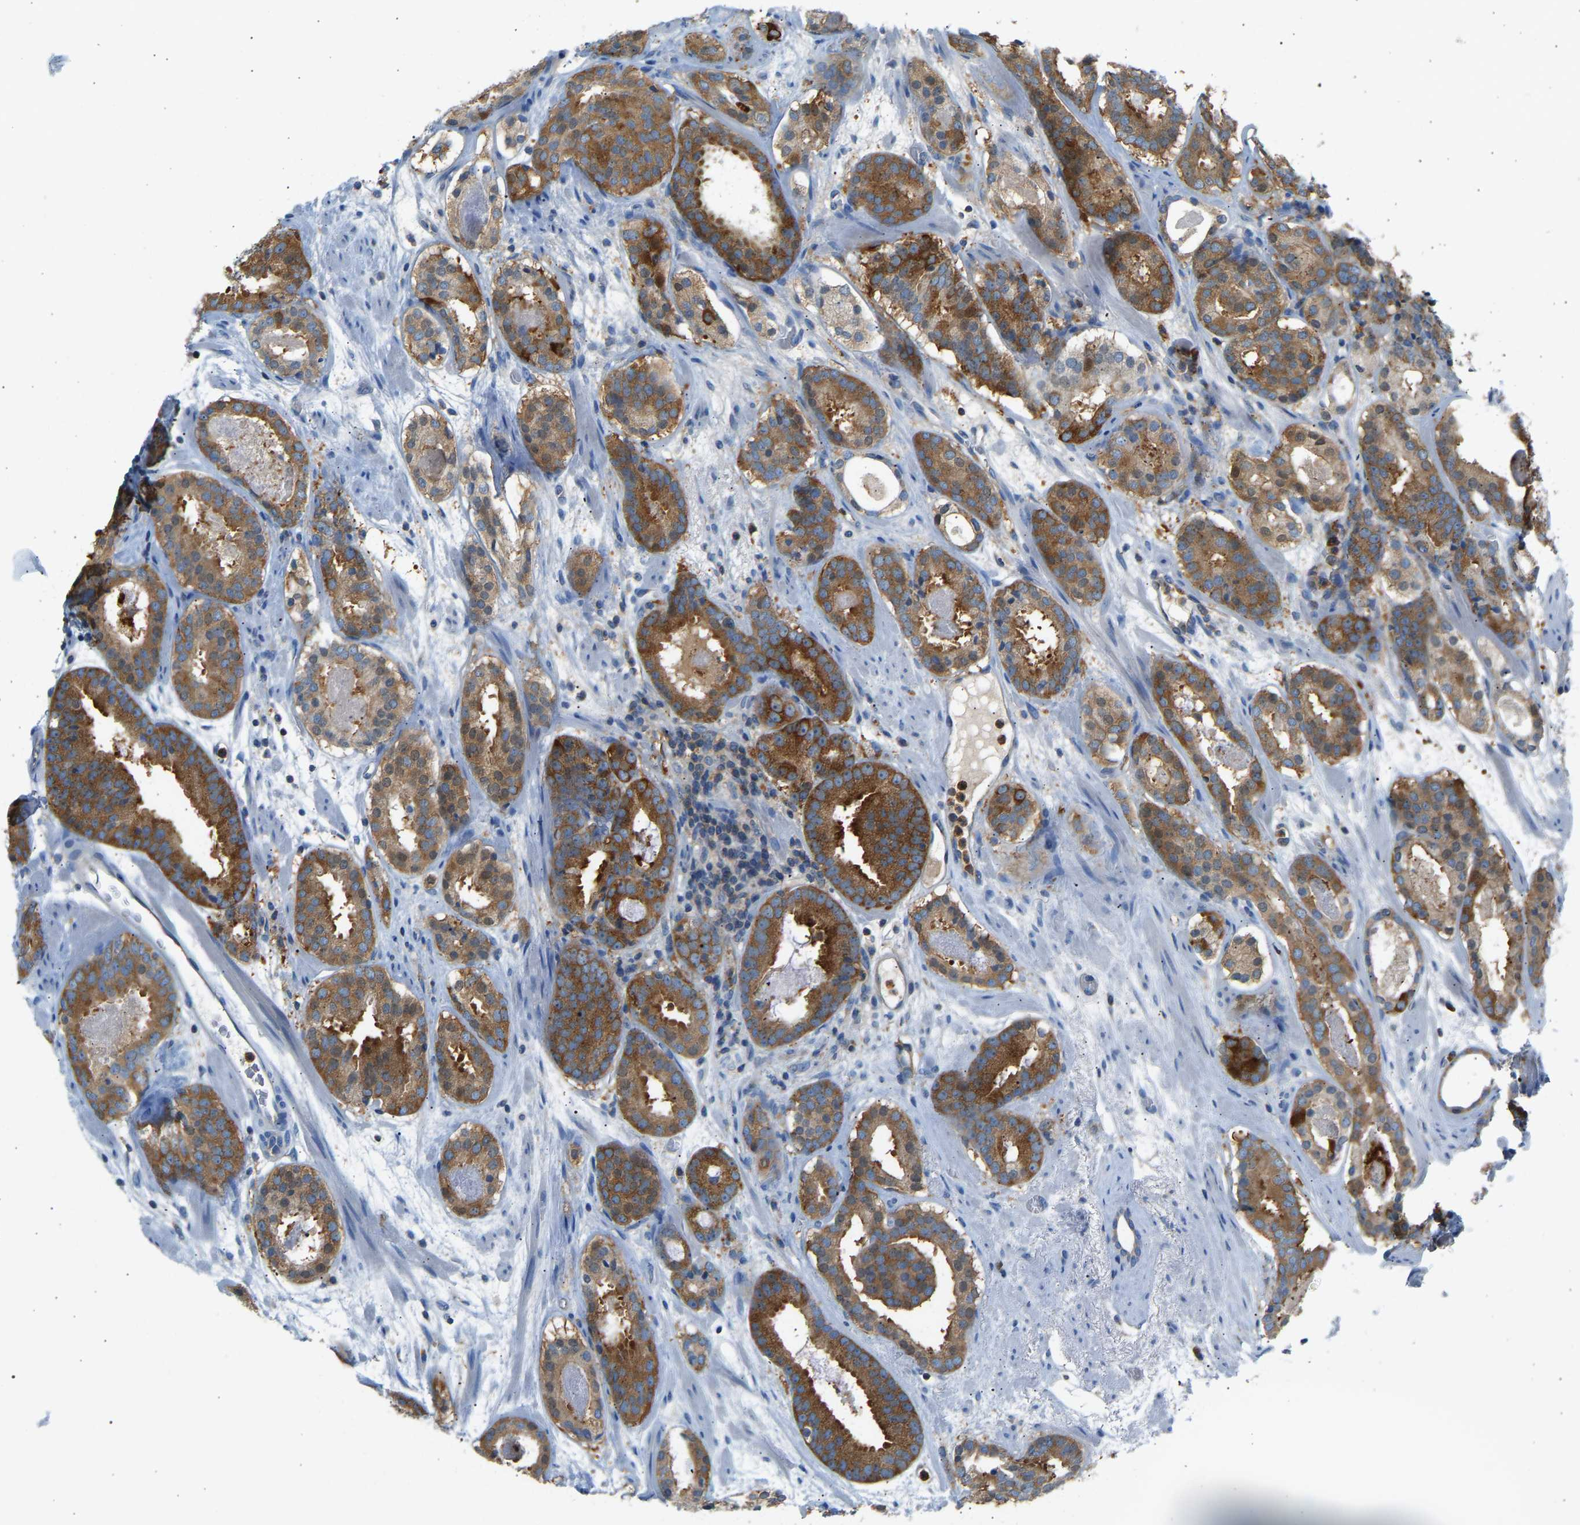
{"staining": {"intensity": "moderate", "quantity": ">75%", "location": "cytoplasmic/membranous"}, "tissue": "prostate cancer", "cell_type": "Tumor cells", "image_type": "cancer", "snomed": [{"axis": "morphology", "description": "Adenocarcinoma, Low grade"}, {"axis": "topography", "description": "Prostate"}], "caption": "Immunohistochemistry (DAB) staining of human prostate cancer (low-grade adenocarcinoma) displays moderate cytoplasmic/membranous protein positivity in approximately >75% of tumor cells.", "gene": "TRIM50", "patient": {"sex": "male", "age": 69}}